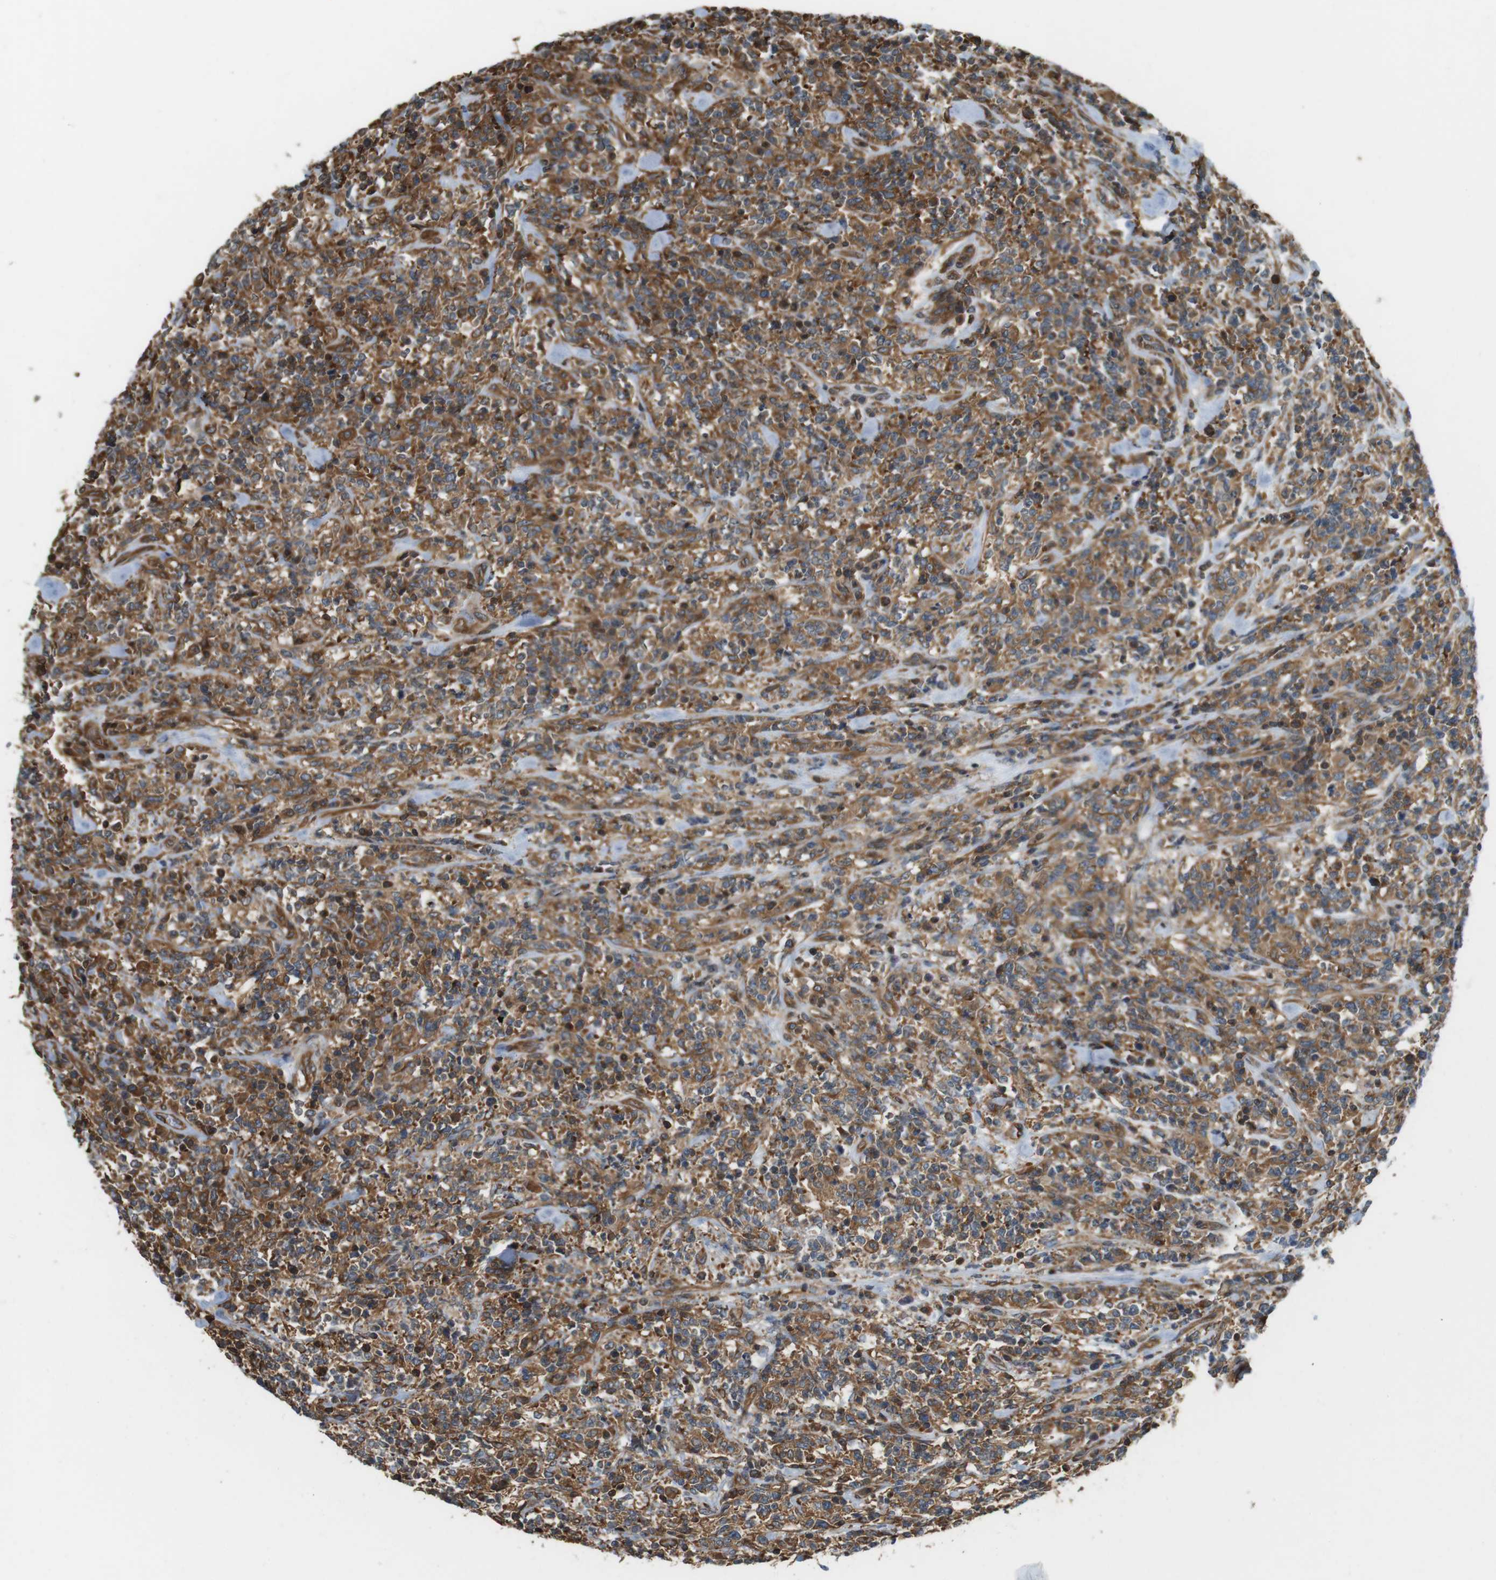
{"staining": {"intensity": "moderate", "quantity": ">75%", "location": "cytoplasmic/membranous"}, "tissue": "lymphoma", "cell_type": "Tumor cells", "image_type": "cancer", "snomed": [{"axis": "morphology", "description": "Malignant lymphoma, non-Hodgkin's type, High grade"}, {"axis": "topography", "description": "Soft tissue"}], "caption": "Protein expression by immunohistochemistry demonstrates moderate cytoplasmic/membranous positivity in about >75% of tumor cells in high-grade malignant lymphoma, non-Hodgkin's type. (DAB (3,3'-diaminobenzidine) = brown stain, brightfield microscopy at high magnification).", "gene": "PA2G4", "patient": {"sex": "male", "age": 18}}